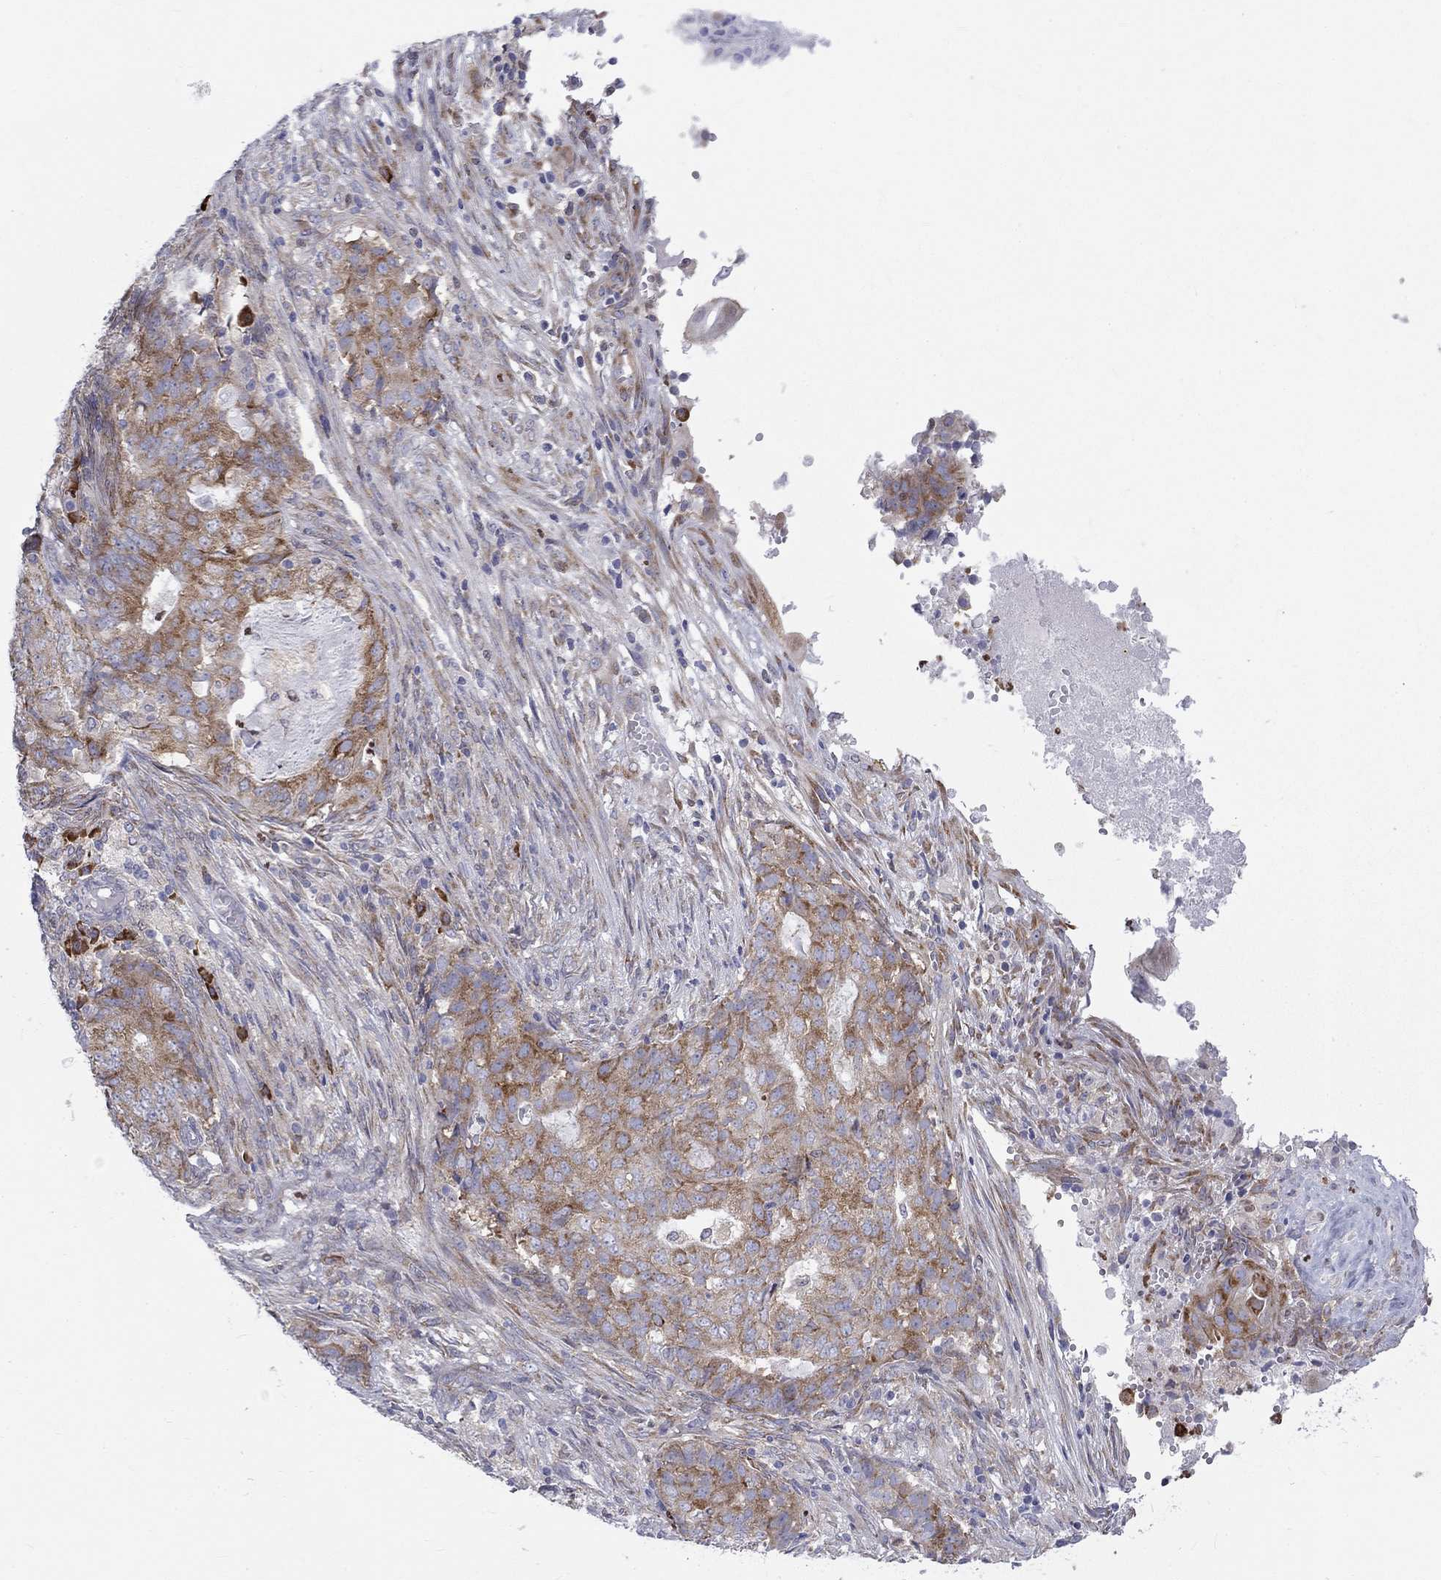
{"staining": {"intensity": "moderate", "quantity": ">75%", "location": "cytoplasmic/membranous"}, "tissue": "endometrial cancer", "cell_type": "Tumor cells", "image_type": "cancer", "snomed": [{"axis": "morphology", "description": "Adenocarcinoma, NOS"}, {"axis": "topography", "description": "Endometrium"}], "caption": "A high-resolution image shows immunohistochemistry (IHC) staining of endometrial cancer (adenocarcinoma), which demonstrates moderate cytoplasmic/membranous staining in approximately >75% of tumor cells.", "gene": "PABPC4", "patient": {"sex": "female", "age": 62}}